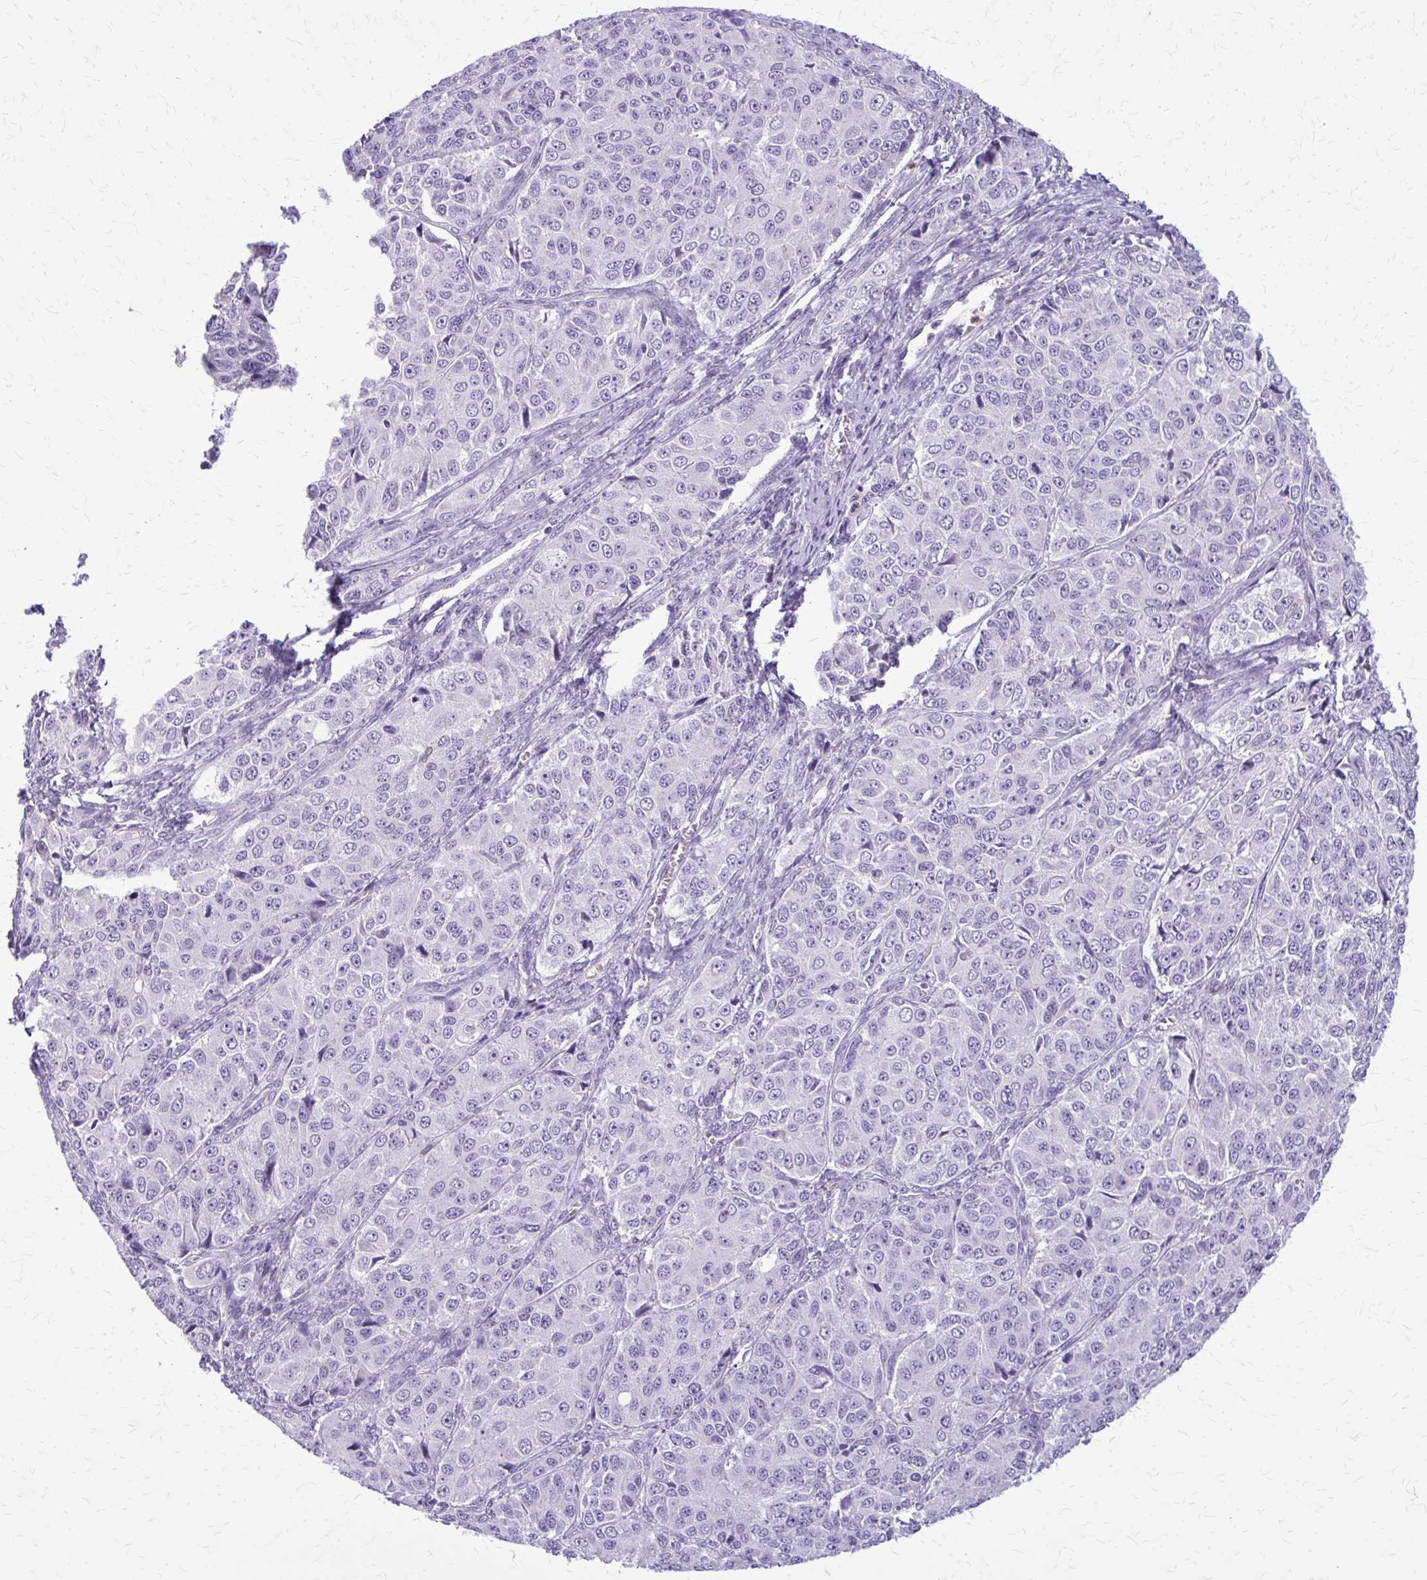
{"staining": {"intensity": "negative", "quantity": "none", "location": "none"}, "tissue": "ovarian cancer", "cell_type": "Tumor cells", "image_type": "cancer", "snomed": [{"axis": "morphology", "description": "Carcinoma, endometroid"}, {"axis": "topography", "description": "Ovary"}], "caption": "High magnification brightfield microscopy of endometroid carcinoma (ovarian) stained with DAB (3,3'-diaminobenzidine) (brown) and counterstained with hematoxylin (blue): tumor cells show no significant positivity.", "gene": "GLRX", "patient": {"sex": "female", "age": 51}}